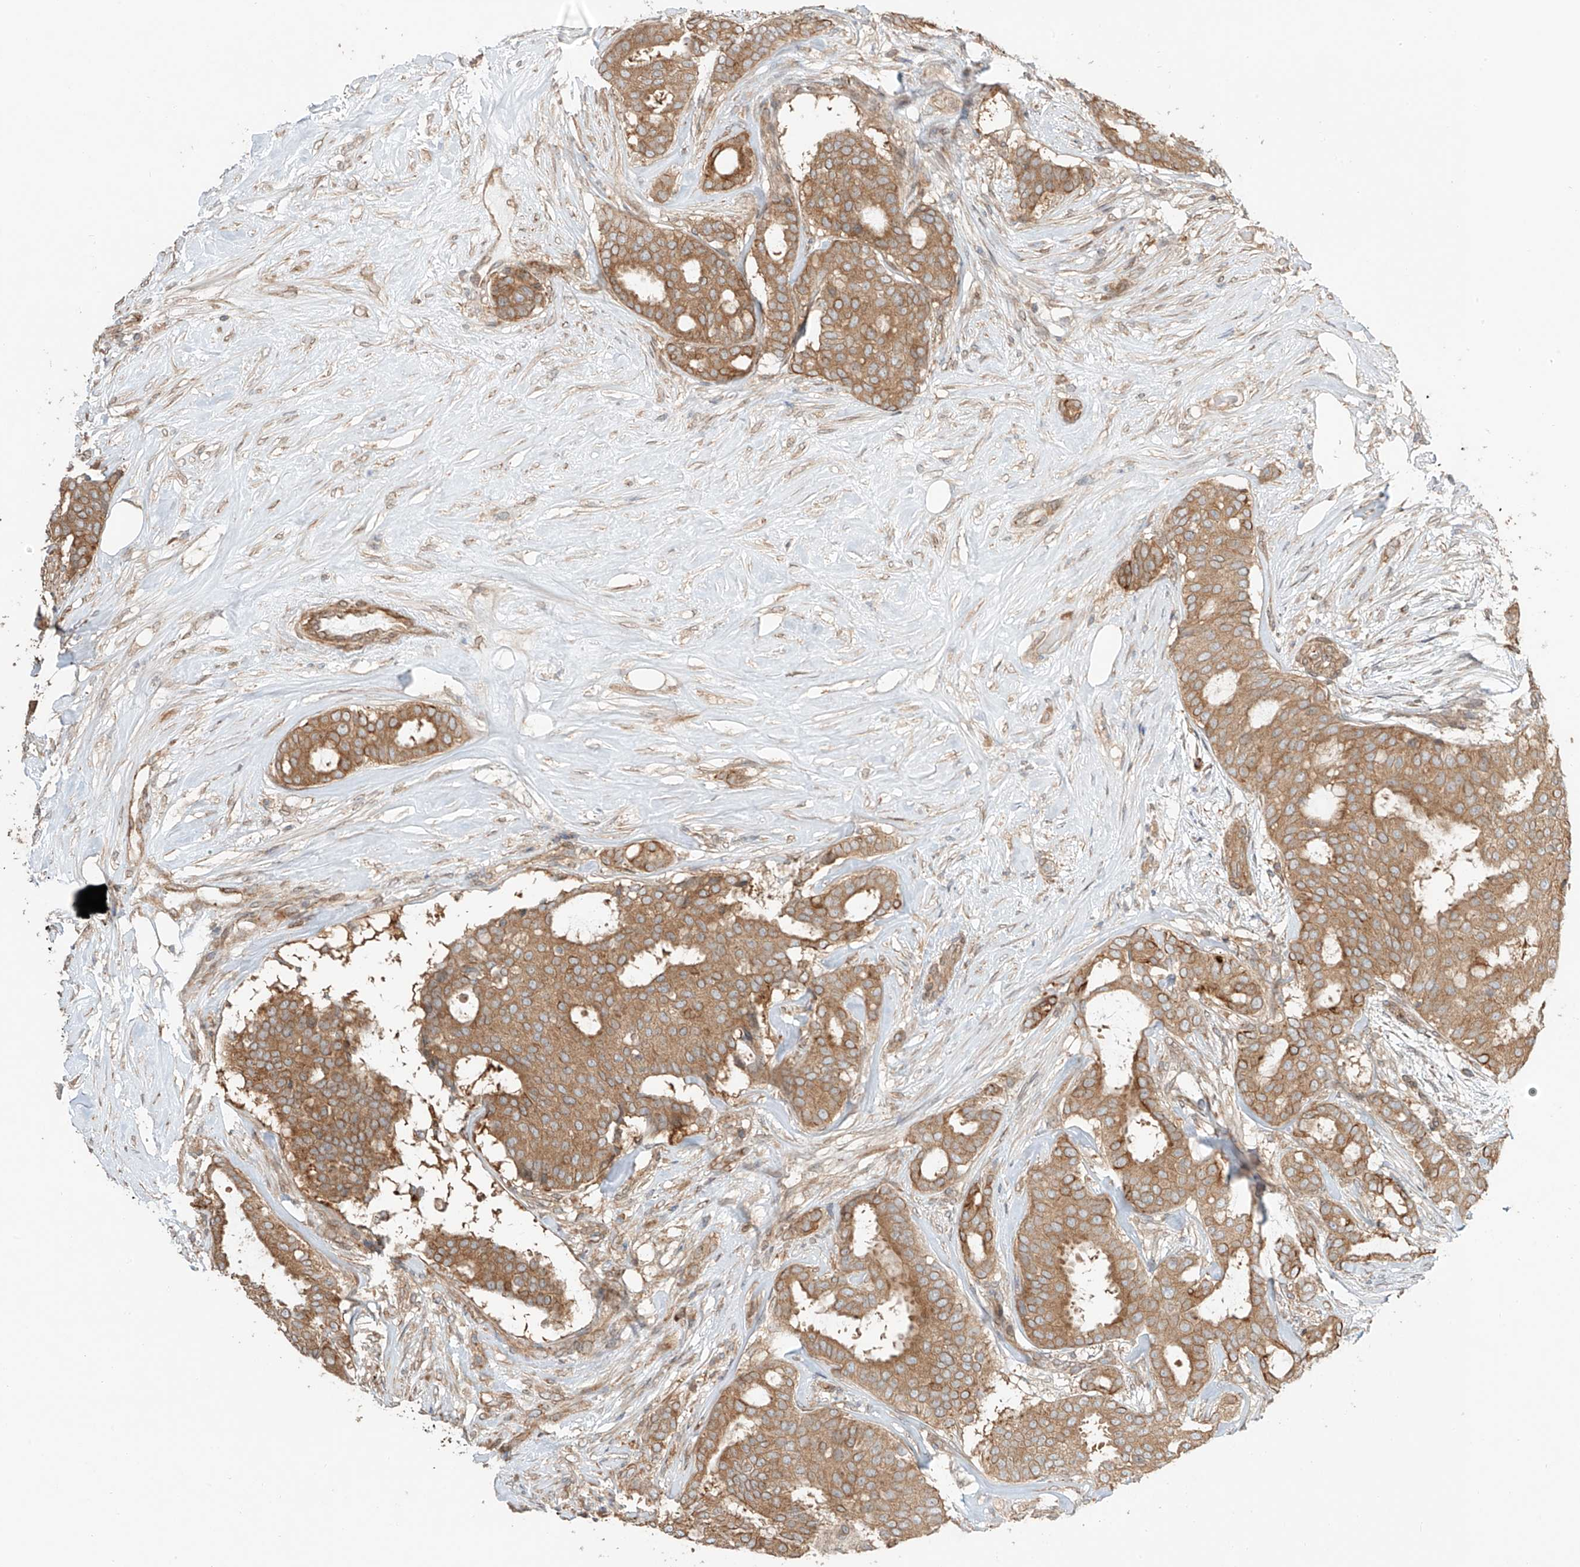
{"staining": {"intensity": "moderate", "quantity": ">75%", "location": "cytoplasmic/membranous"}, "tissue": "breast cancer", "cell_type": "Tumor cells", "image_type": "cancer", "snomed": [{"axis": "morphology", "description": "Duct carcinoma"}, {"axis": "topography", "description": "Breast"}], "caption": "Invasive ductal carcinoma (breast) tissue demonstrates moderate cytoplasmic/membranous positivity in approximately >75% of tumor cells", "gene": "CEP162", "patient": {"sex": "female", "age": 75}}